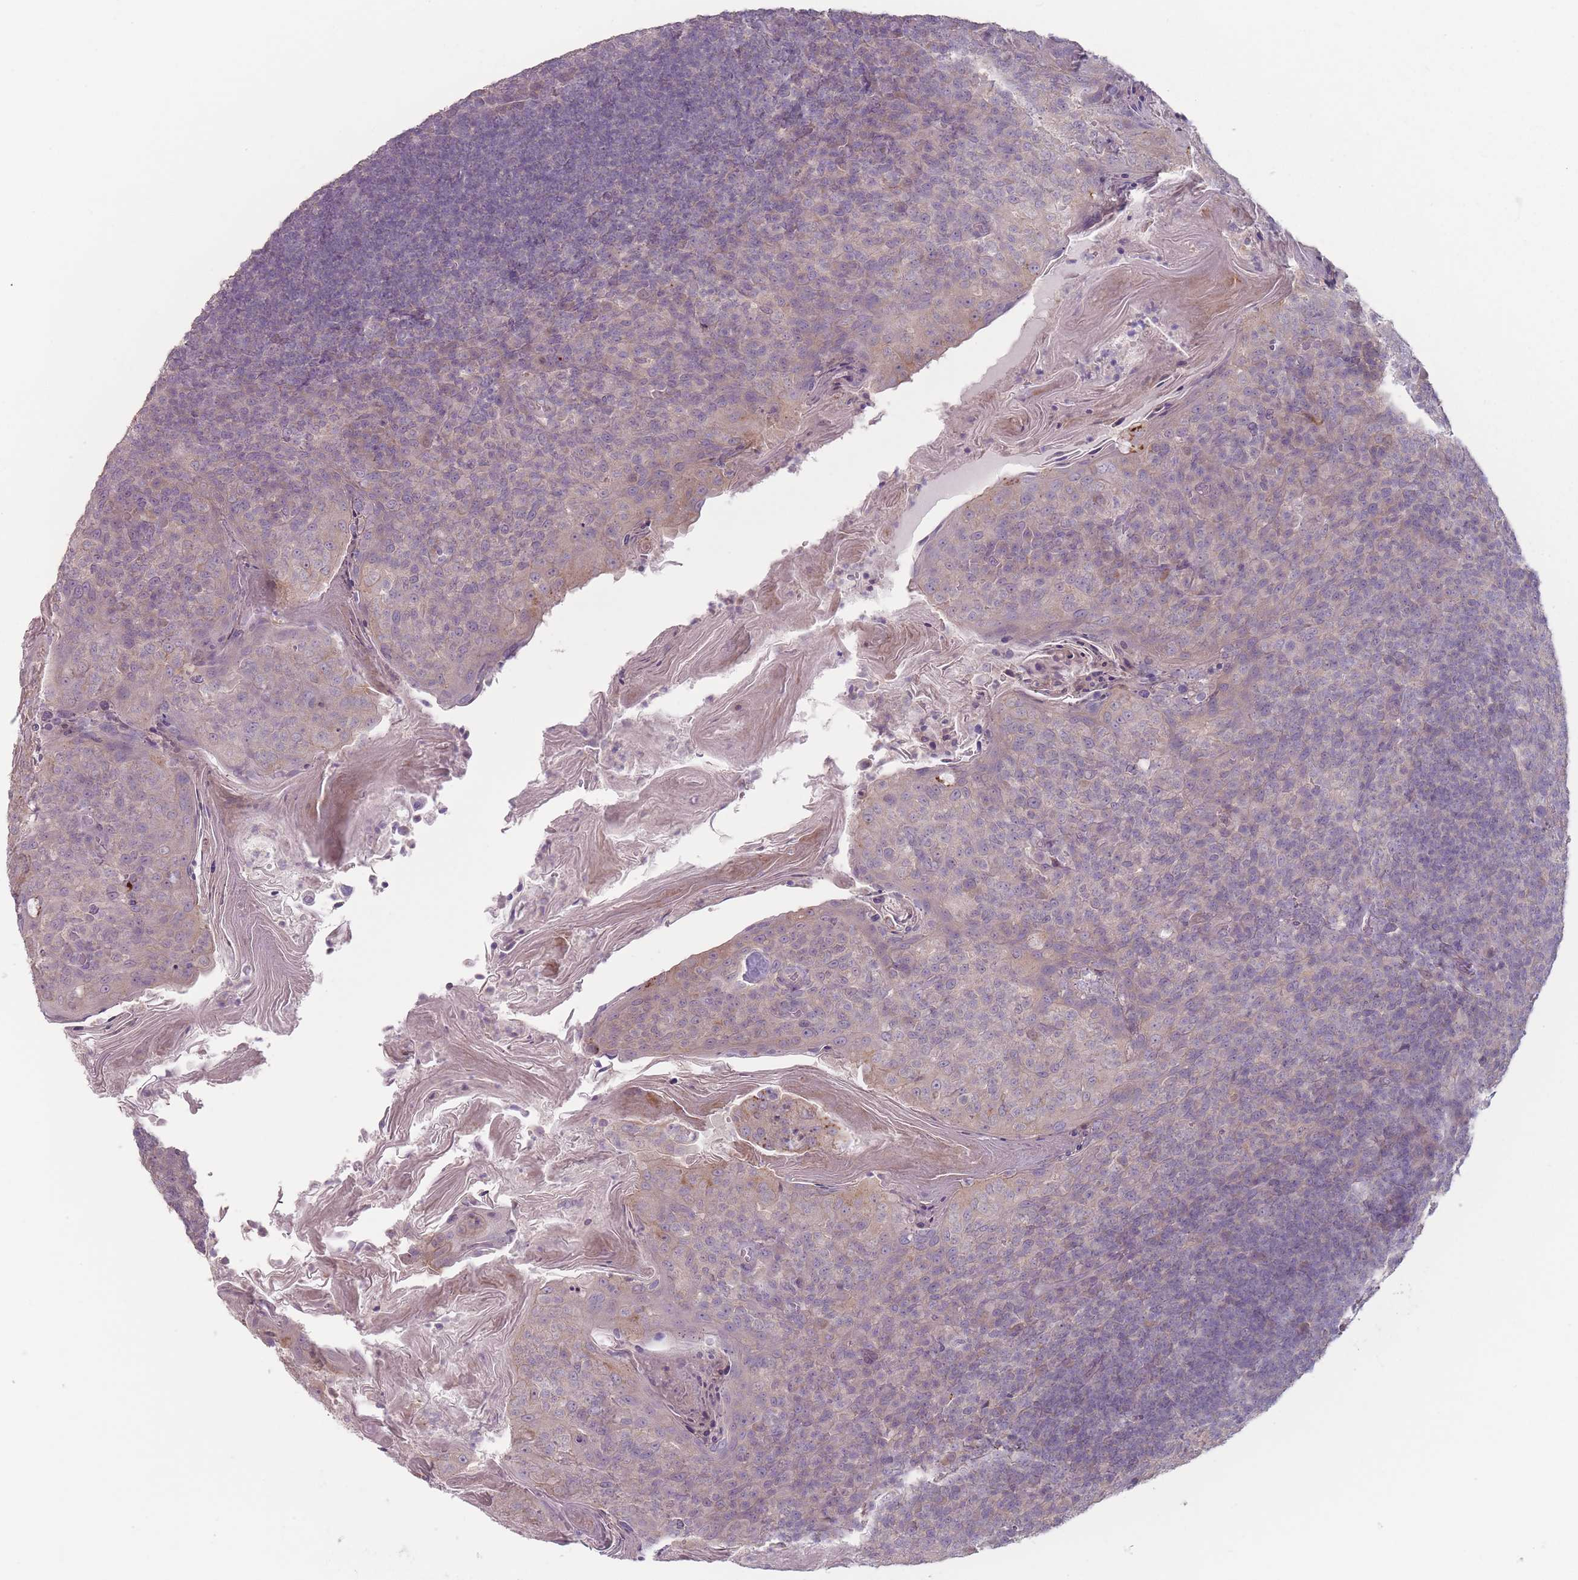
{"staining": {"intensity": "negative", "quantity": "none", "location": "none"}, "tissue": "tonsil", "cell_type": "Germinal center cells", "image_type": "normal", "snomed": [{"axis": "morphology", "description": "Normal tissue, NOS"}, {"axis": "topography", "description": "Tonsil"}], "caption": "IHC histopathology image of unremarkable tonsil stained for a protein (brown), which shows no expression in germinal center cells. The staining was performed using DAB to visualize the protein expression in brown, while the nuclei were stained in blue with hematoxylin (Magnification: 20x).", "gene": "AKAIN1", "patient": {"sex": "female", "age": 10}}